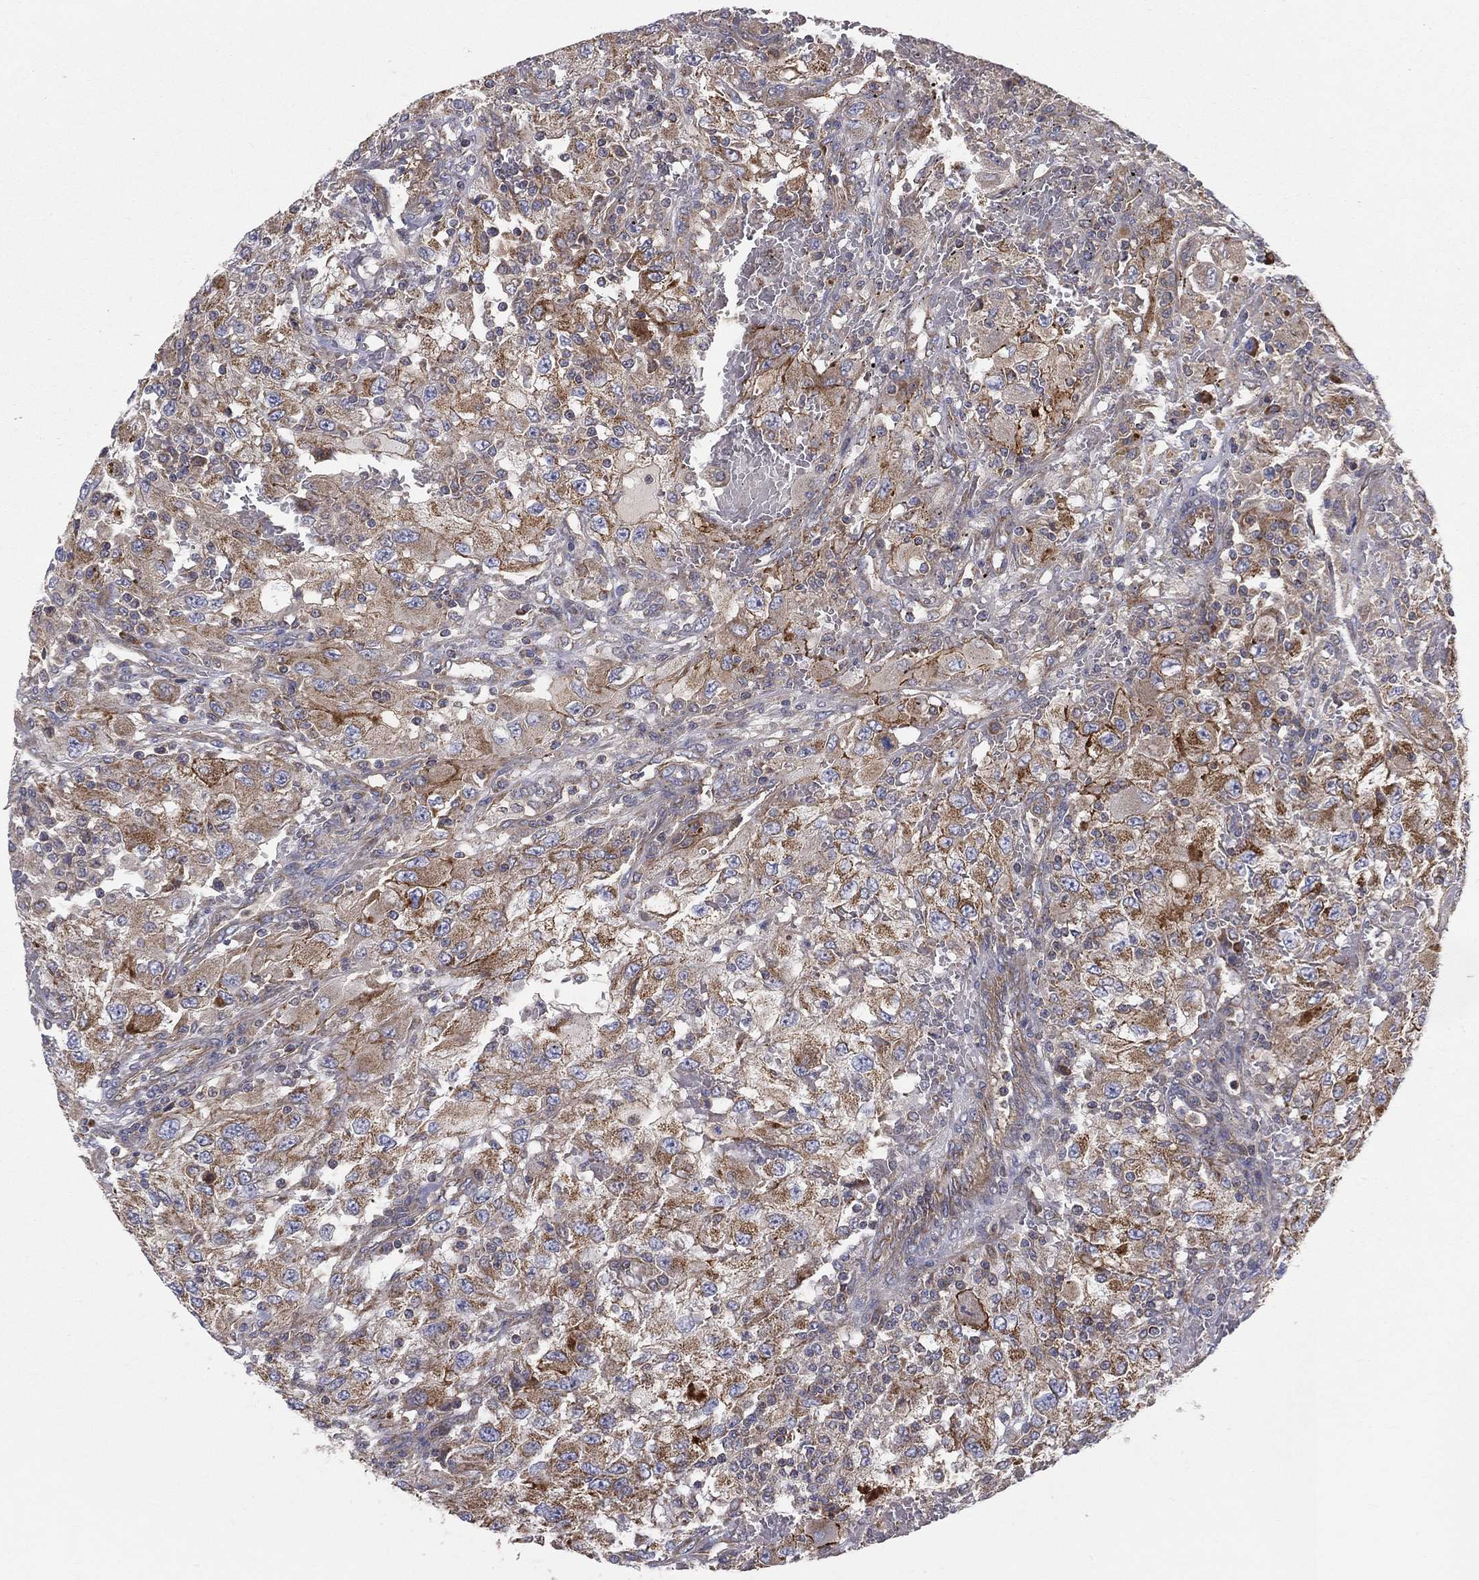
{"staining": {"intensity": "strong", "quantity": "25%-75%", "location": "cytoplasmic/membranous"}, "tissue": "renal cancer", "cell_type": "Tumor cells", "image_type": "cancer", "snomed": [{"axis": "morphology", "description": "Adenocarcinoma, NOS"}, {"axis": "topography", "description": "Kidney"}], "caption": "An immunohistochemistry (IHC) histopathology image of tumor tissue is shown. Protein staining in brown shows strong cytoplasmic/membranous positivity in renal adenocarcinoma within tumor cells.", "gene": "MIX23", "patient": {"sex": "female", "age": 67}}